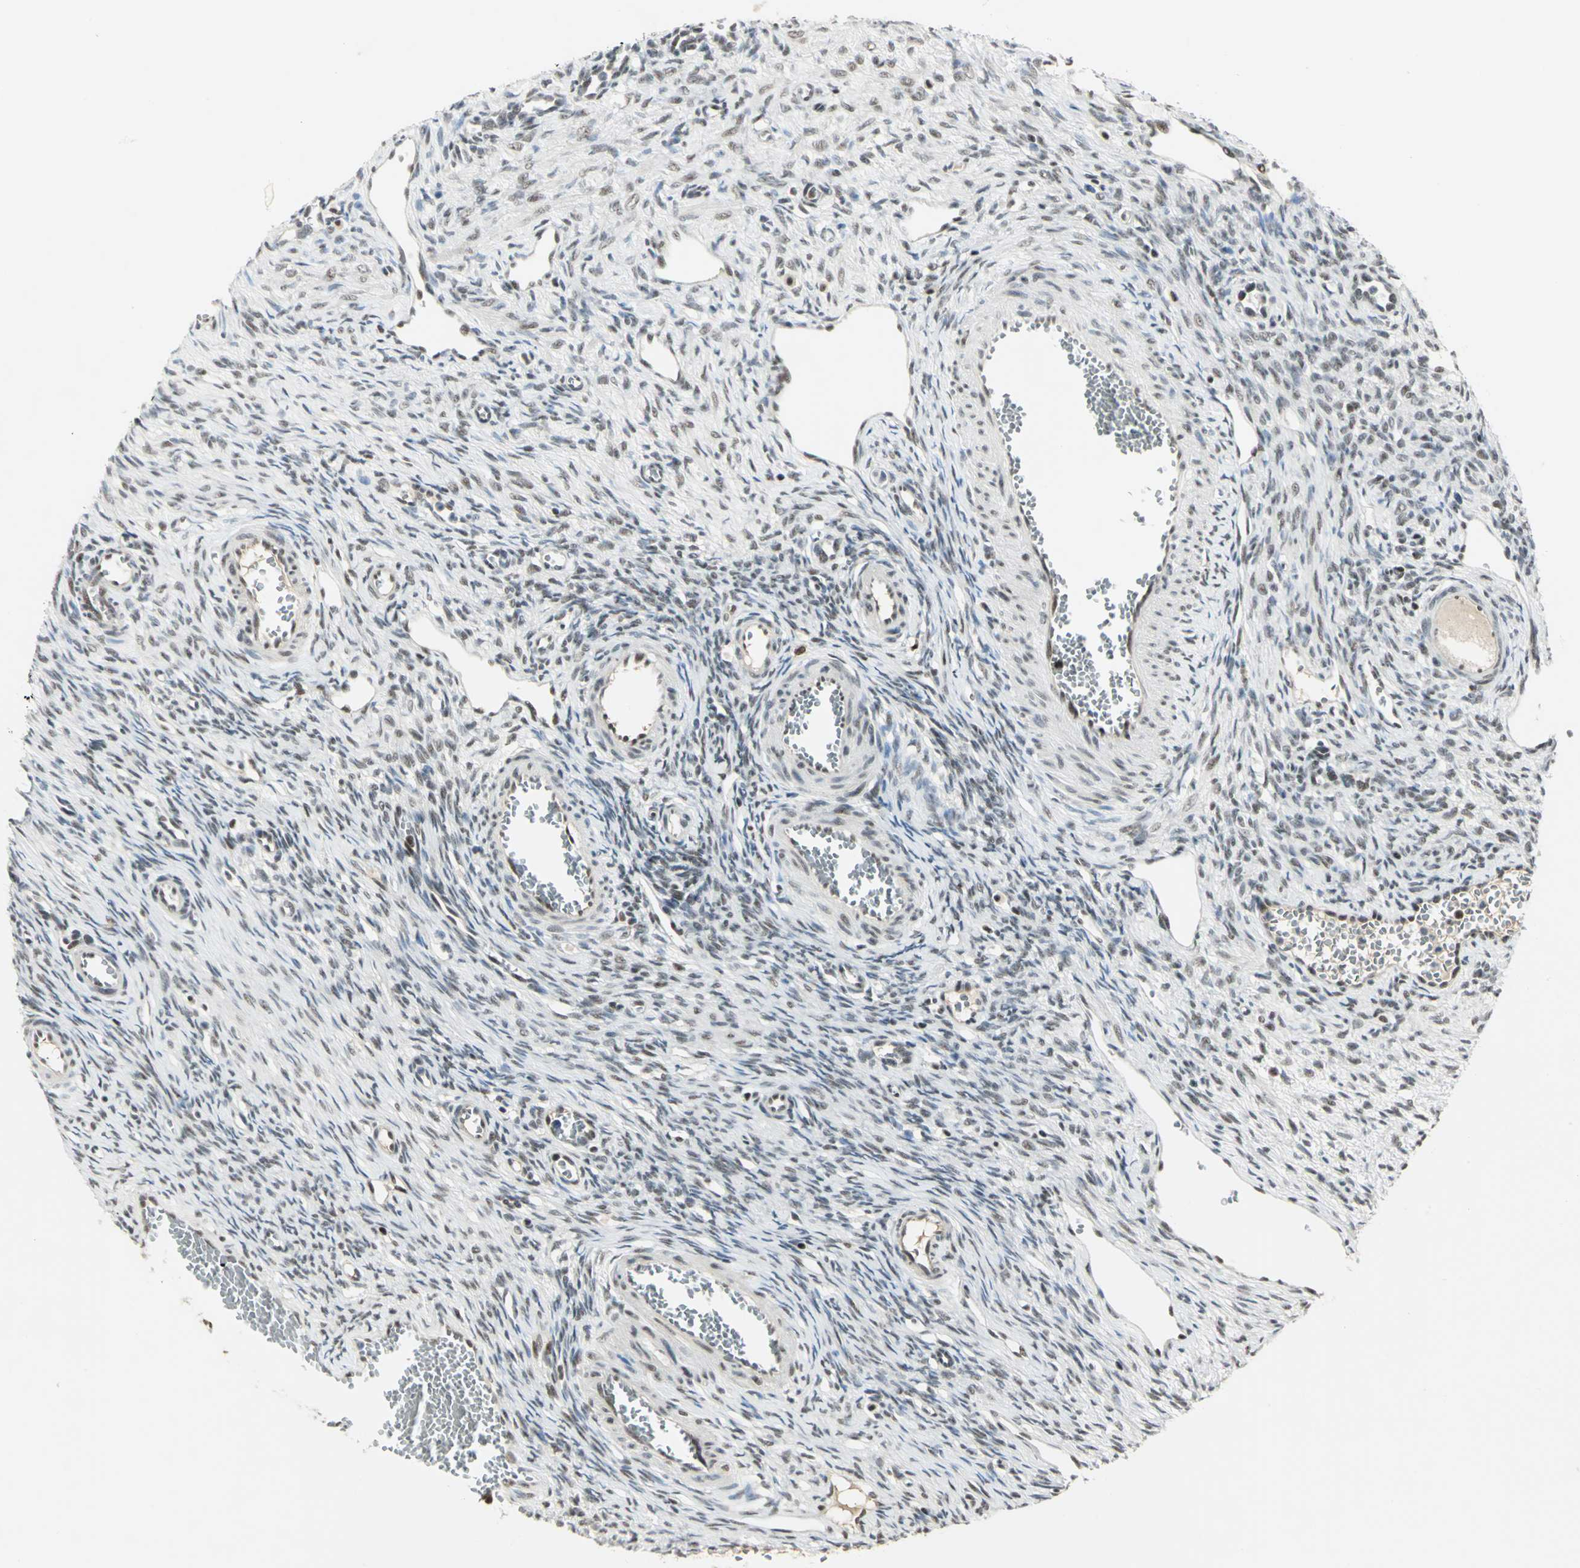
{"staining": {"intensity": "moderate", "quantity": "25%-75%", "location": "nuclear"}, "tissue": "ovary", "cell_type": "Ovarian stroma cells", "image_type": "normal", "snomed": [{"axis": "morphology", "description": "Normal tissue, NOS"}, {"axis": "topography", "description": "Ovary"}], "caption": "Ovarian stroma cells display moderate nuclear positivity in approximately 25%-75% of cells in benign ovary. The protein is shown in brown color, while the nuclei are stained blue.", "gene": "CCNT1", "patient": {"sex": "female", "age": 33}}